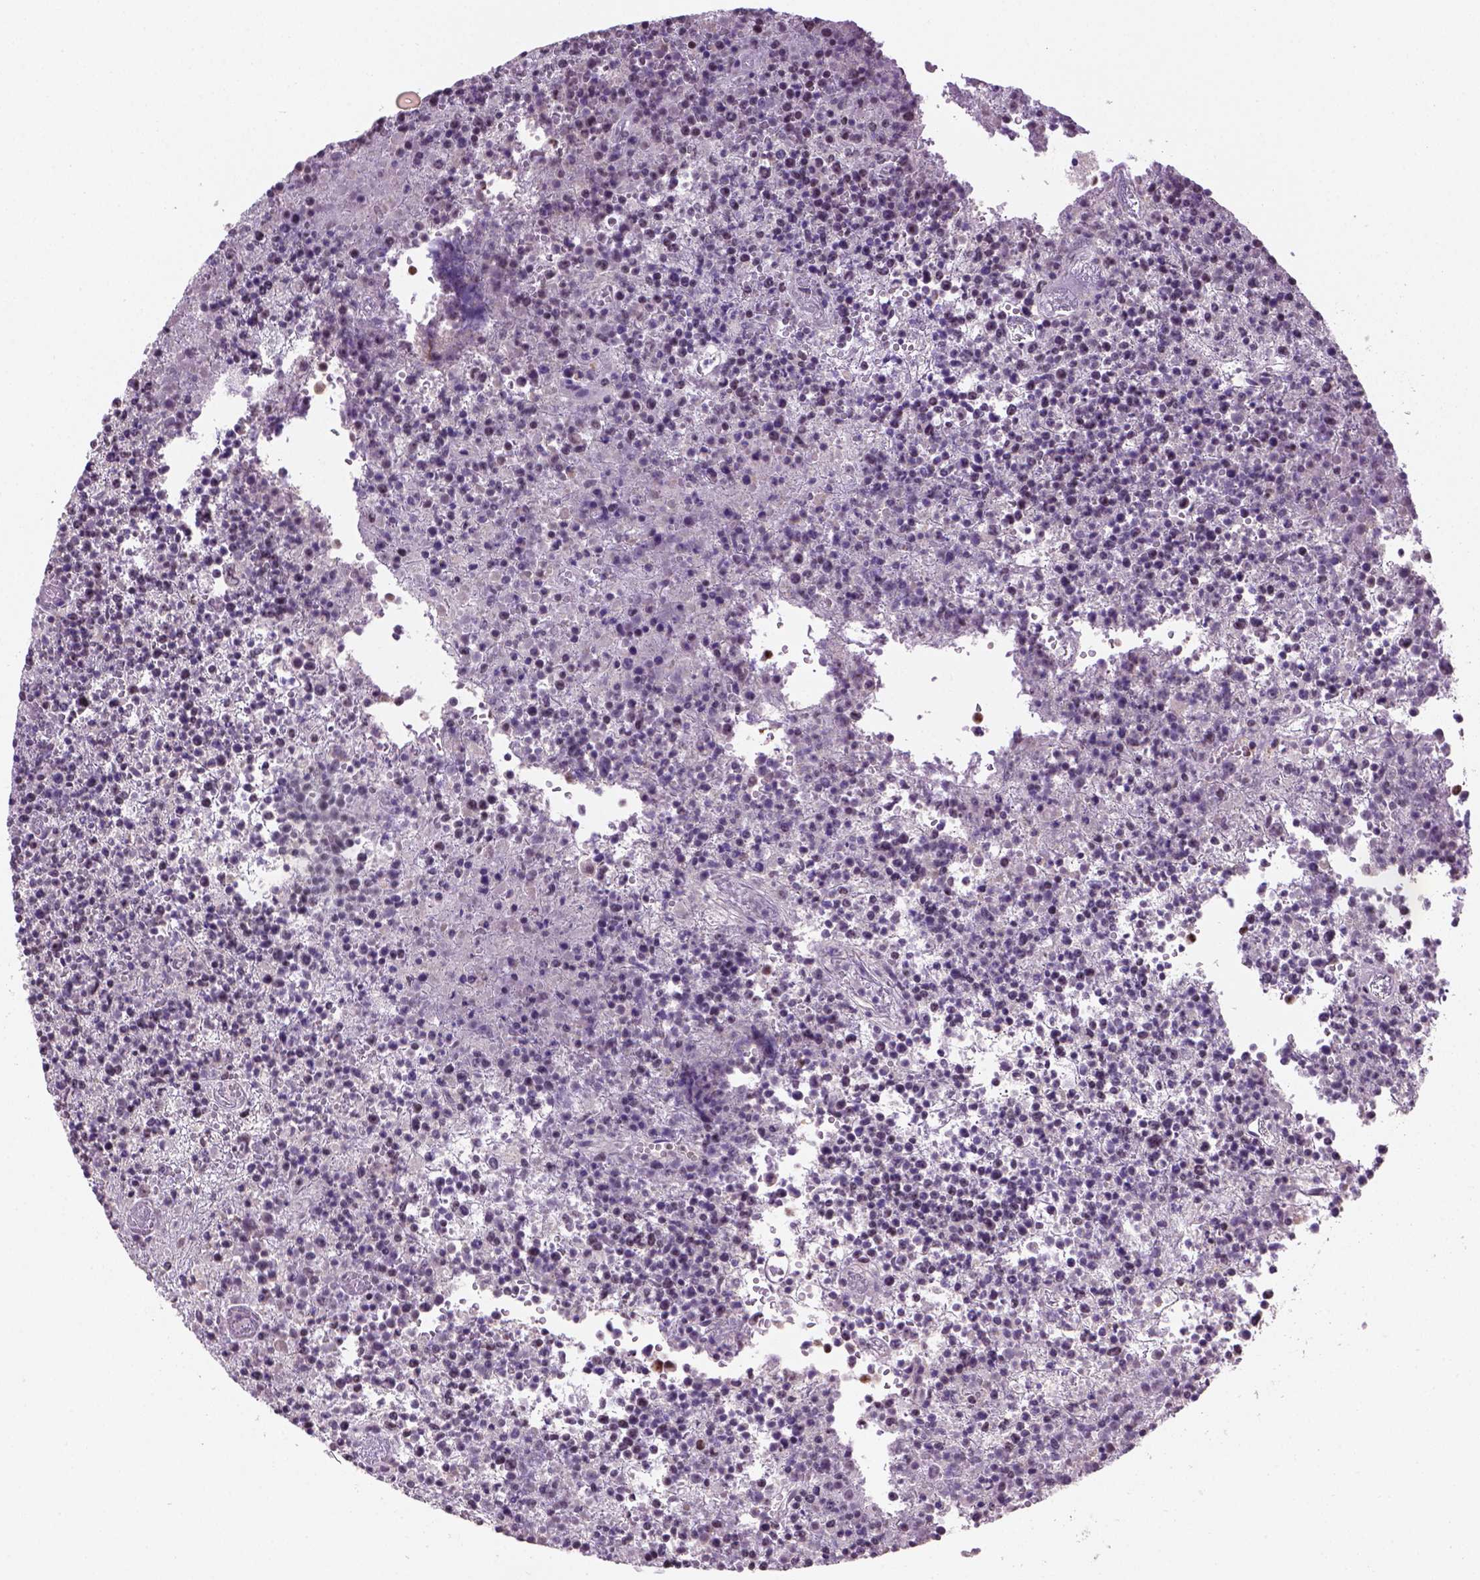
{"staining": {"intensity": "negative", "quantity": "none", "location": "none"}, "tissue": "lymphoma", "cell_type": "Tumor cells", "image_type": "cancer", "snomed": [{"axis": "morphology", "description": "Malignant lymphoma, non-Hodgkin's type, High grade"}, {"axis": "topography", "description": "Lymph node"}], "caption": "This histopathology image is of lymphoma stained with IHC to label a protein in brown with the nuclei are counter-stained blue. There is no positivity in tumor cells. (Brightfield microscopy of DAB (3,3'-diaminobenzidine) IHC at high magnification).", "gene": "DDX50", "patient": {"sex": "male", "age": 13}}